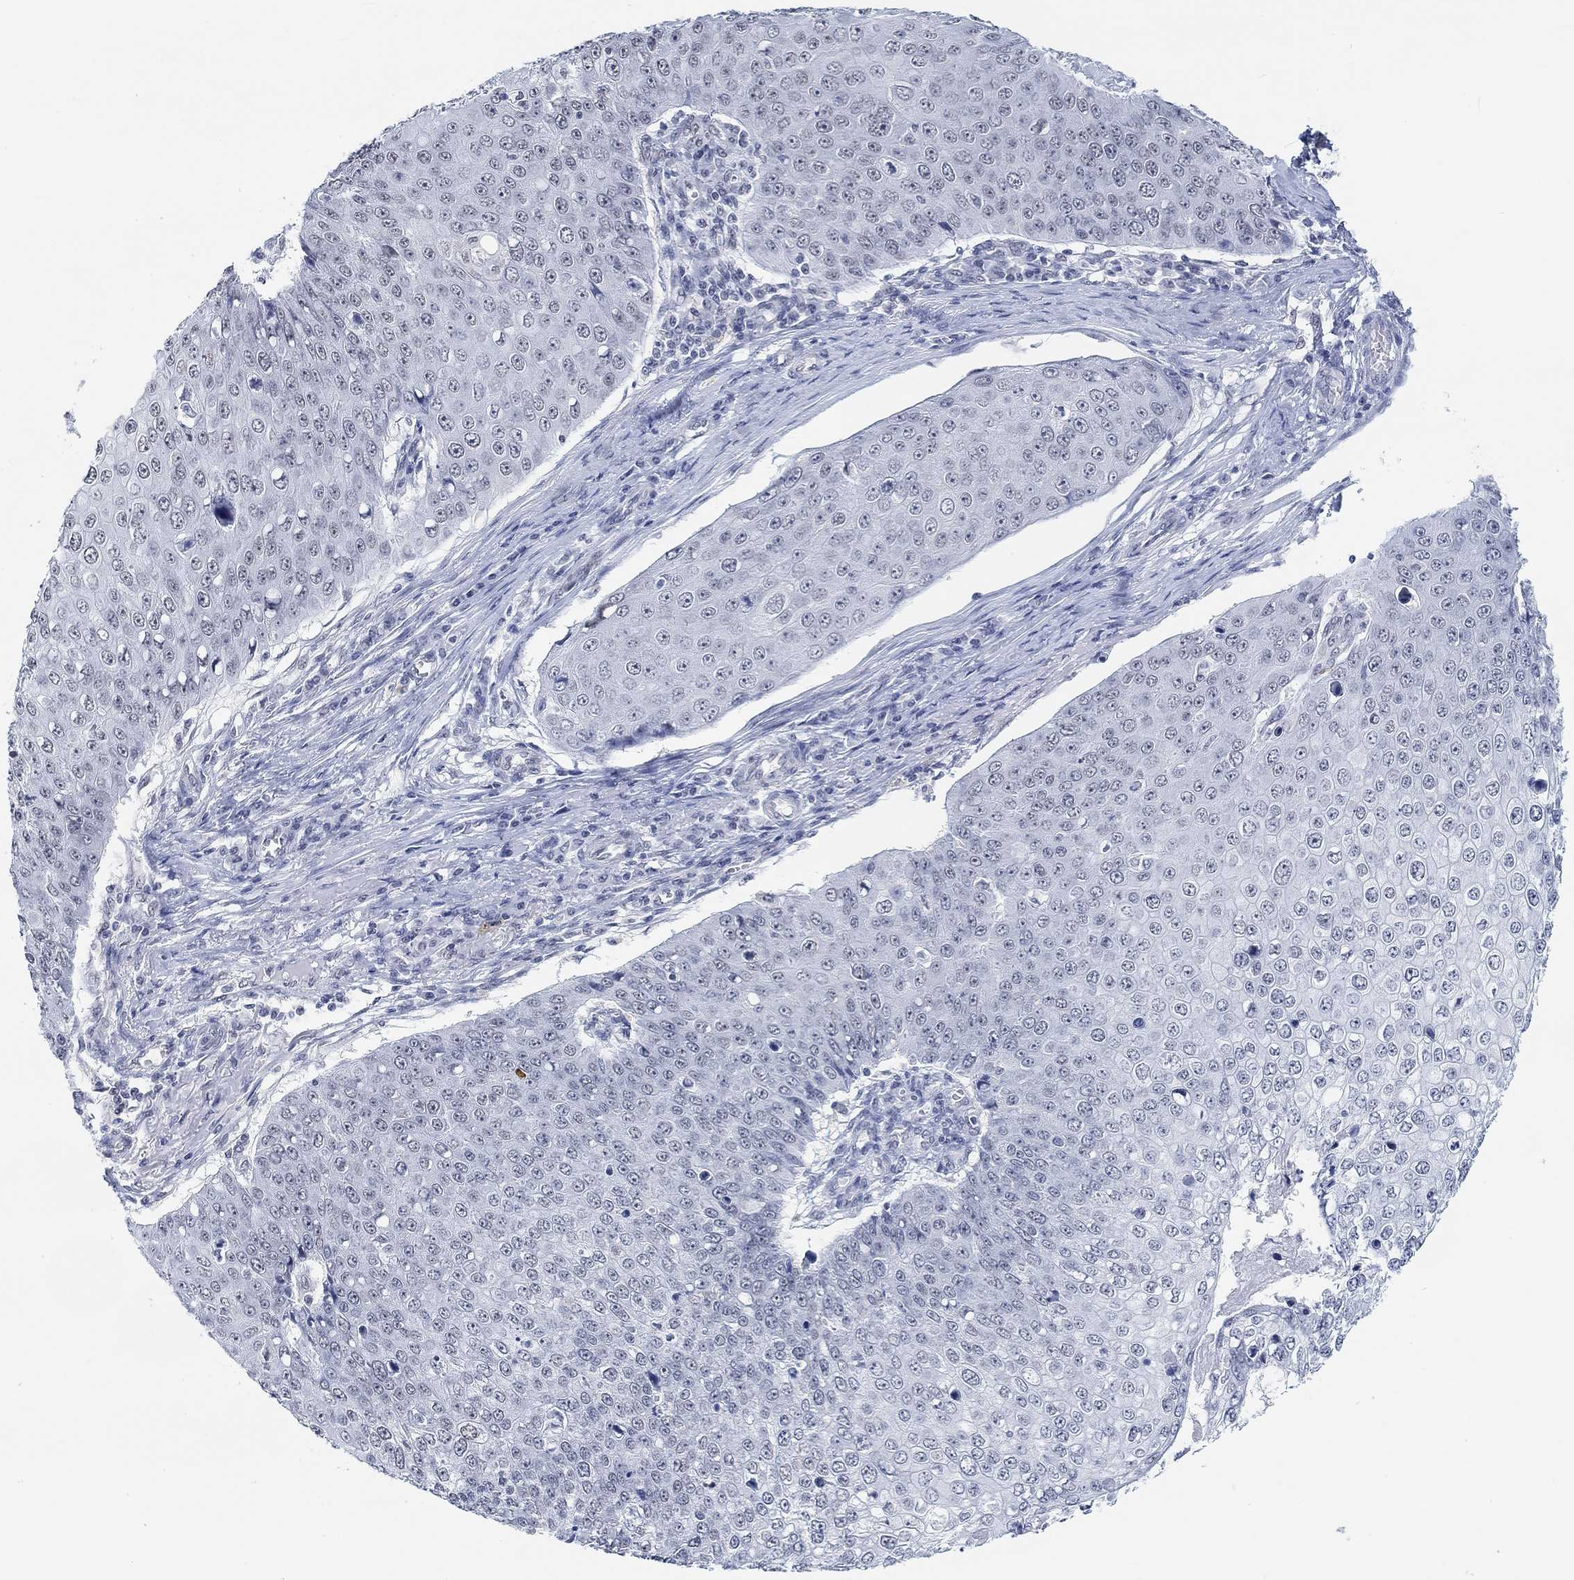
{"staining": {"intensity": "negative", "quantity": "none", "location": "none"}, "tissue": "skin cancer", "cell_type": "Tumor cells", "image_type": "cancer", "snomed": [{"axis": "morphology", "description": "Squamous cell carcinoma, NOS"}, {"axis": "topography", "description": "Skin"}], "caption": "IHC of squamous cell carcinoma (skin) exhibits no expression in tumor cells.", "gene": "PURG", "patient": {"sex": "male", "age": 71}}